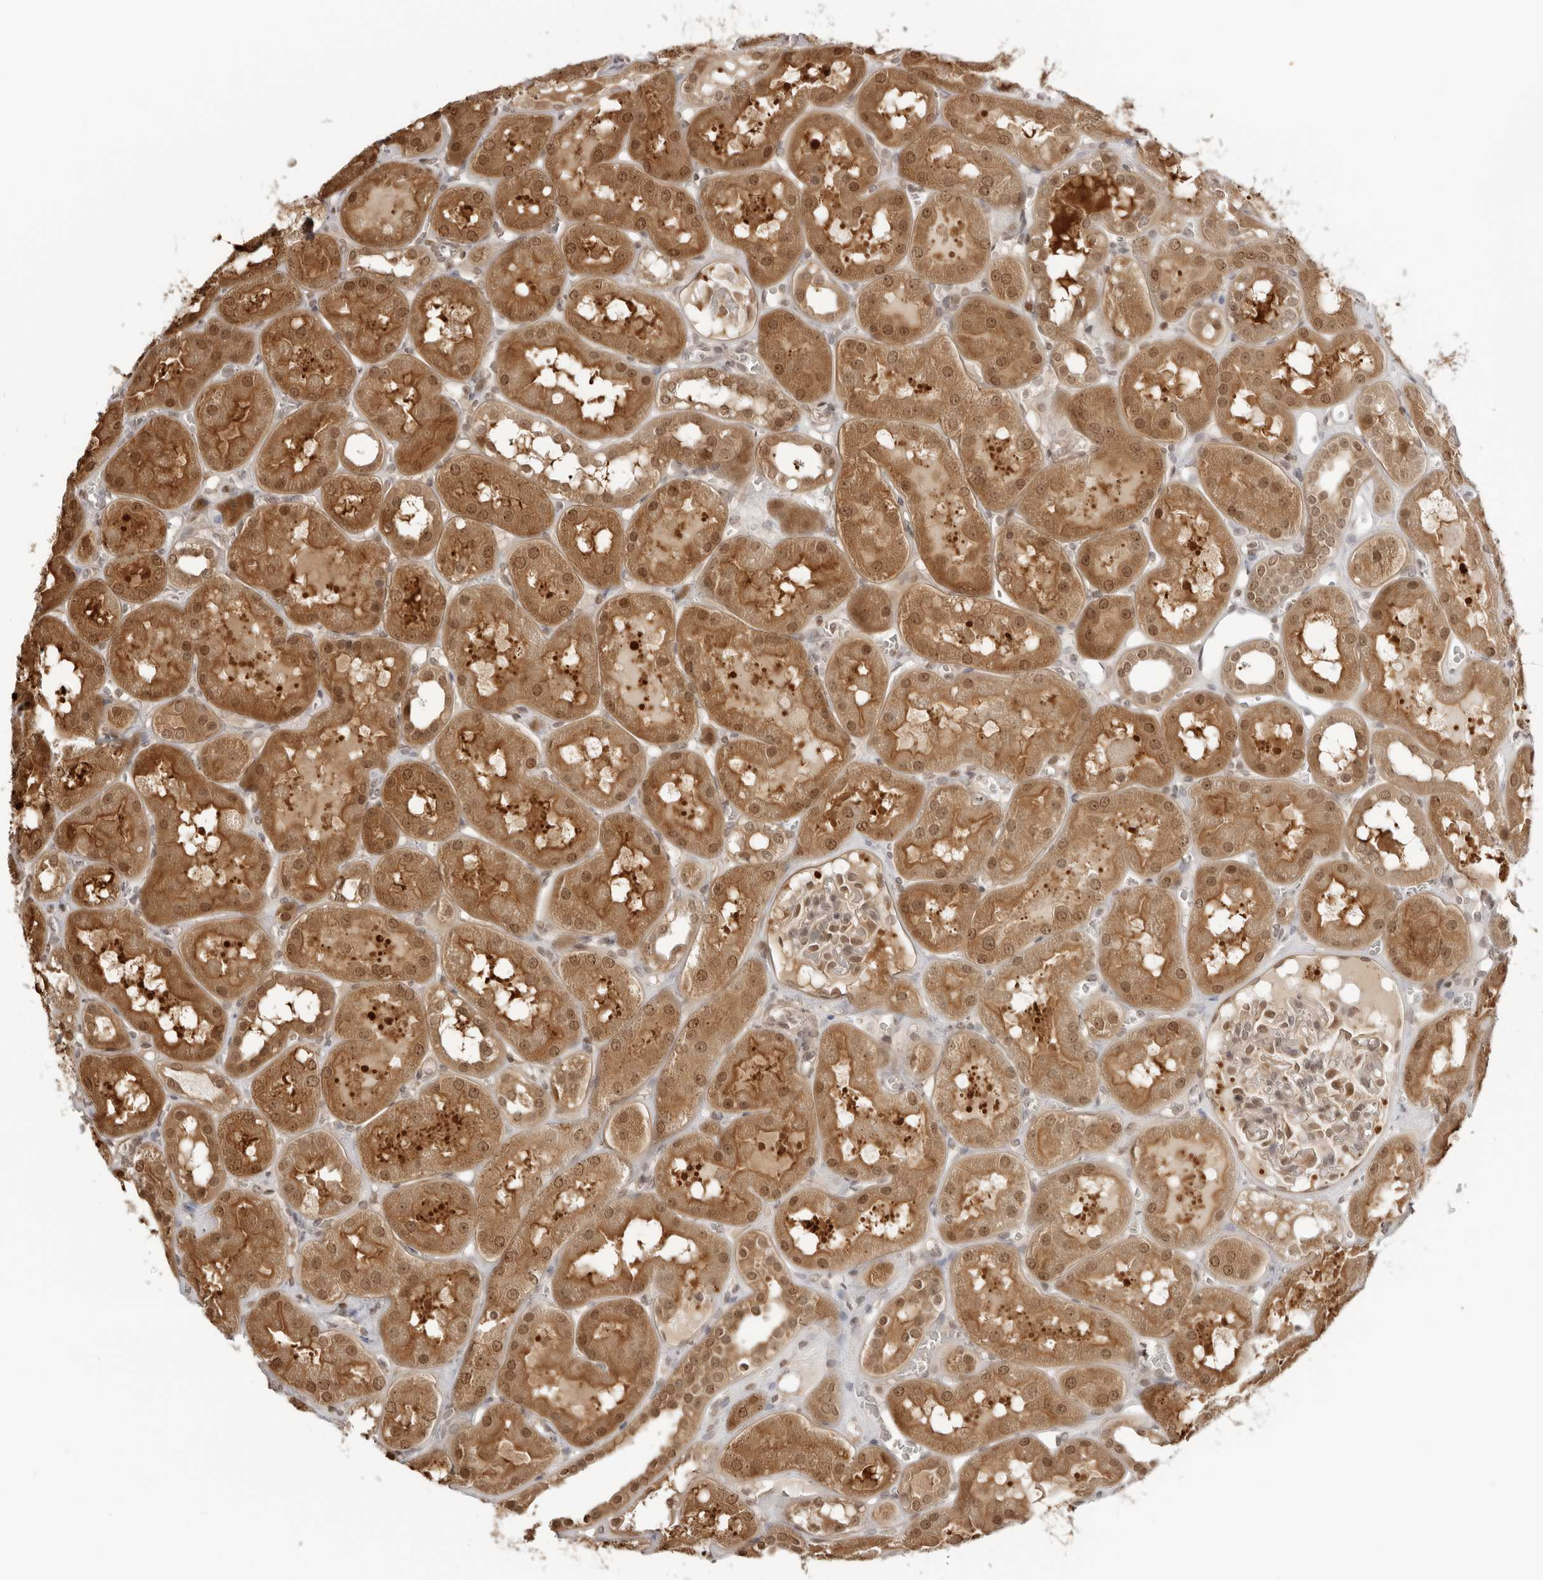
{"staining": {"intensity": "moderate", "quantity": ">75%", "location": "nuclear"}, "tissue": "kidney", "cell_type": "Cells in glomeruli", "image_type": "normal", "snomed": [{"axis": "morphology", "description": "Normal tissue, NOS"}, {"axis": "topography", "description": "Kidney"}, {"axis": "topography", "description": "Urinary bladder"}], "caption": "Cells in glomeruli show moderate nuclear expression in about >75% of cells in unremarkable kidney.", "gene": "RNF146", "patient": {"sex": "male", "age": 16}}